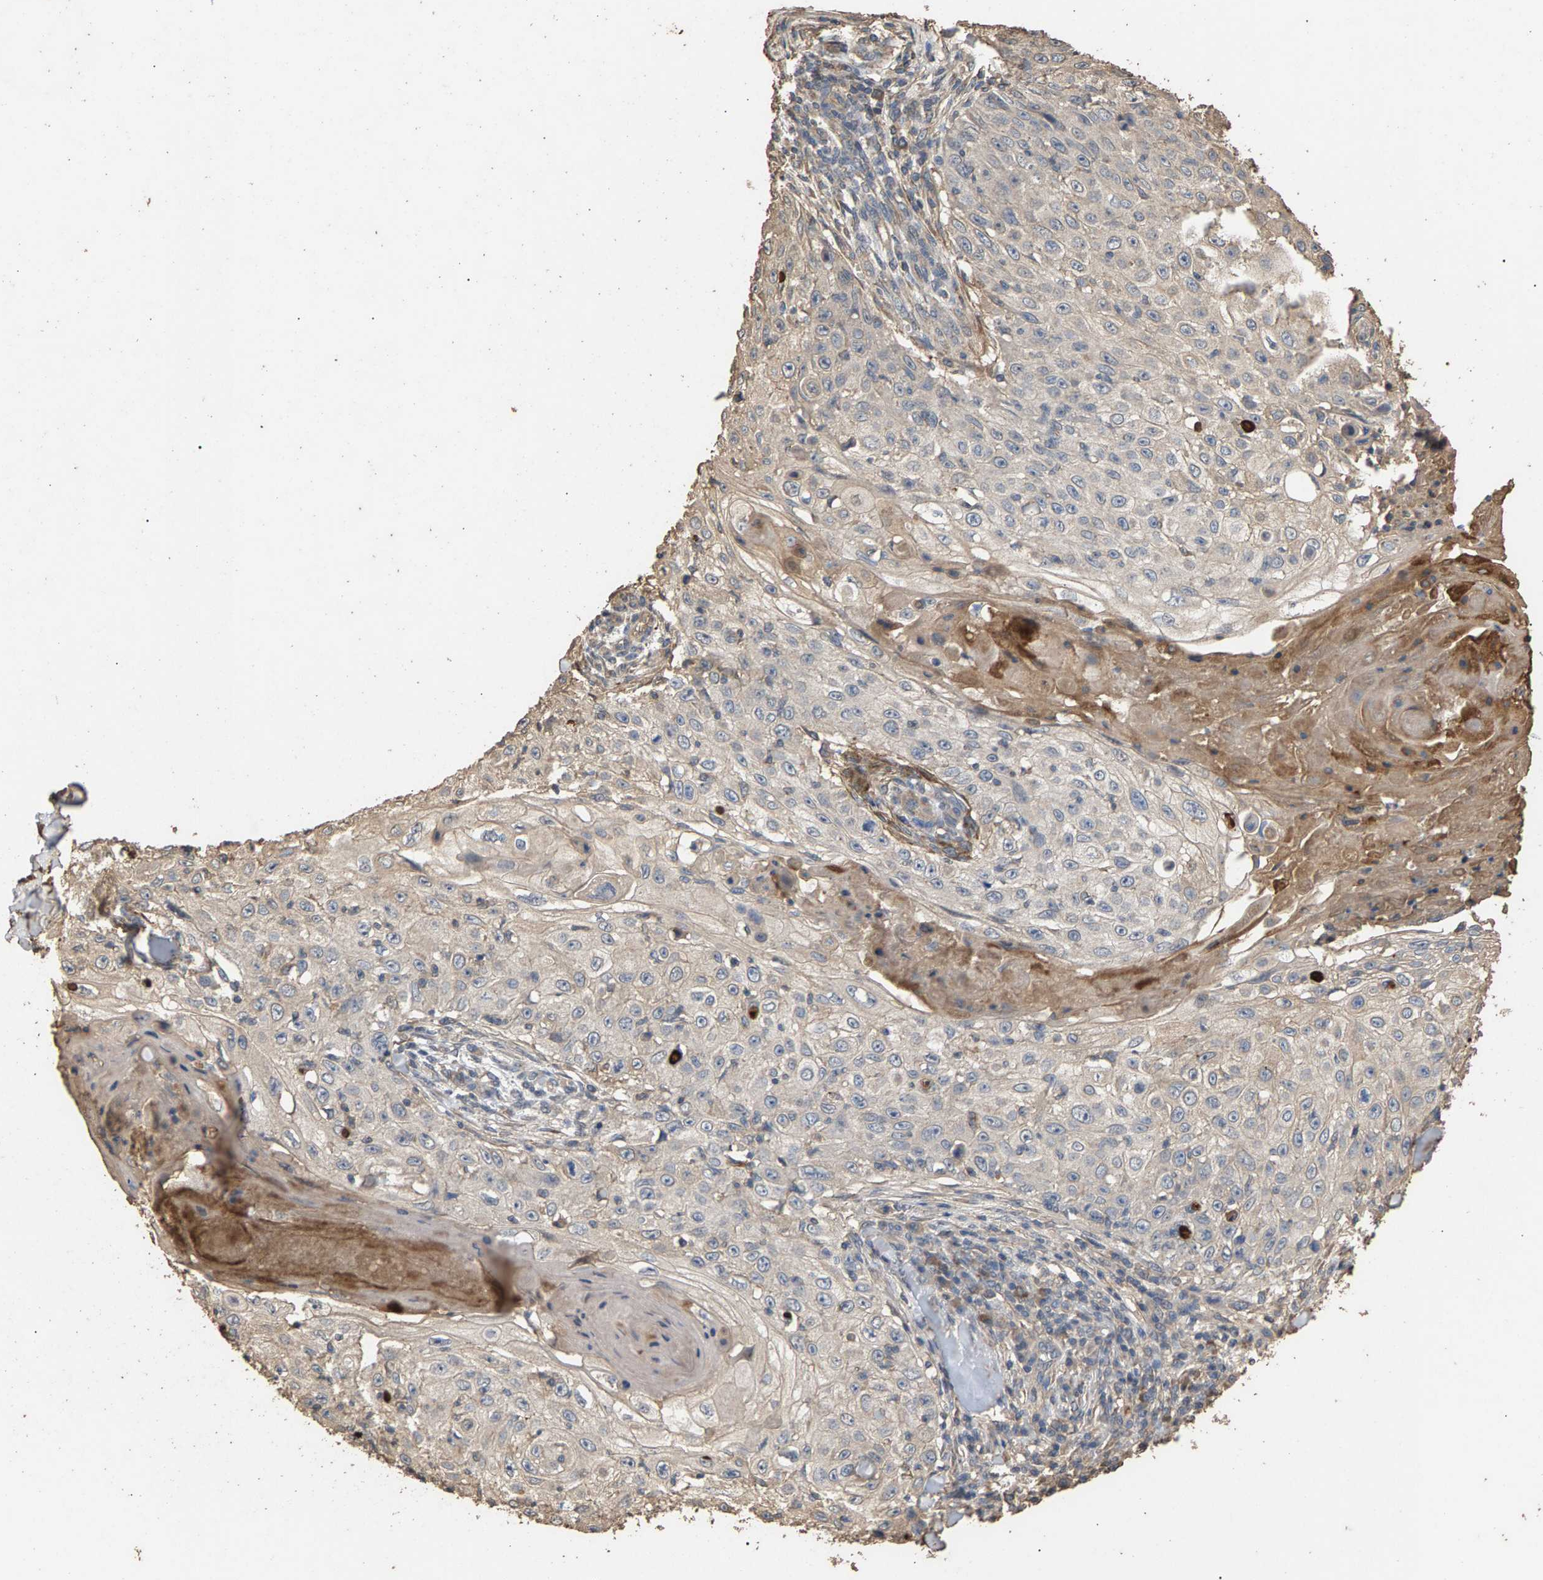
{"staining": {"intensity": "negative", "quantity": "none", "location": "none"}, "tissue": "skin cancer", "cell_type": "Tumor cells", "image_type": "cancer", "snomed": [{"axis": "morphology", "description": "Squamous cell carcinoma, NOS"}, {"axis": "topography", "description": "Skin"}], "caption": "A high-resolution micrograph shows immunohistochemistry staining of skin squamous cell carcinoma, which demonstrates no significant expression in tumor cells. (Brightfield microscopy of DAB immunohistochemistry (IHC) at high magnification).", "gene": "HTRA3", "patient": {"sex": "male", "age": 86}}